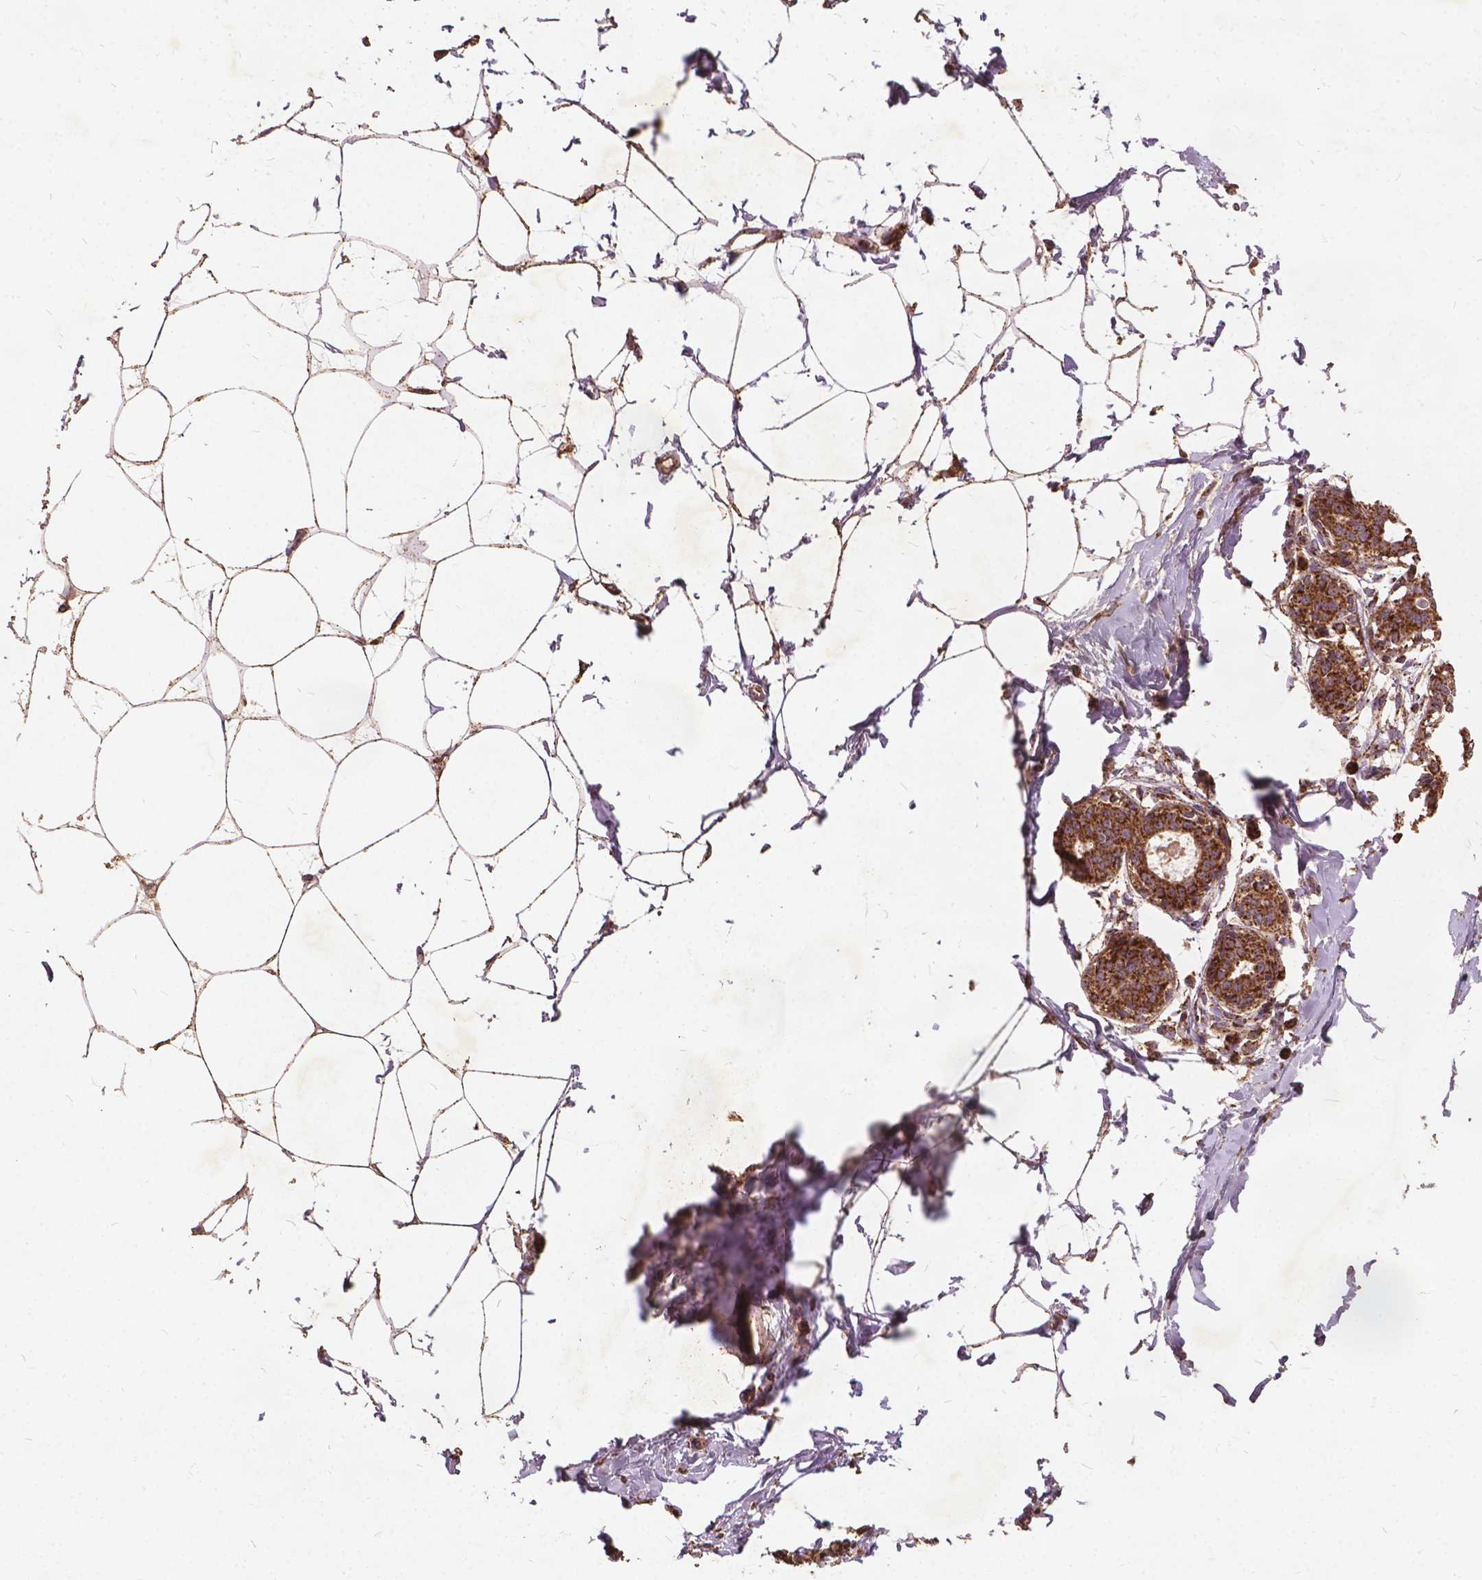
{"staining": {"intensity": "moderate", "quantity": ">75%", "location": "cytoplasmic/membranous"}, "tissue": "breast", "cell_type": "Adipocytes", "image_type": "normal", "snomed": [{"axis": "morphology", "description": "Normal tissue, NOS"}, {"axis": "topography", "description": "Breast"}], "caption": "Breast stained with IHC displays moderate cytoplasmic/membranous positivity in about >75% of adipocytes.", "gene": "UBXN2A", "patient": {"sex": "female", "age": 45}}